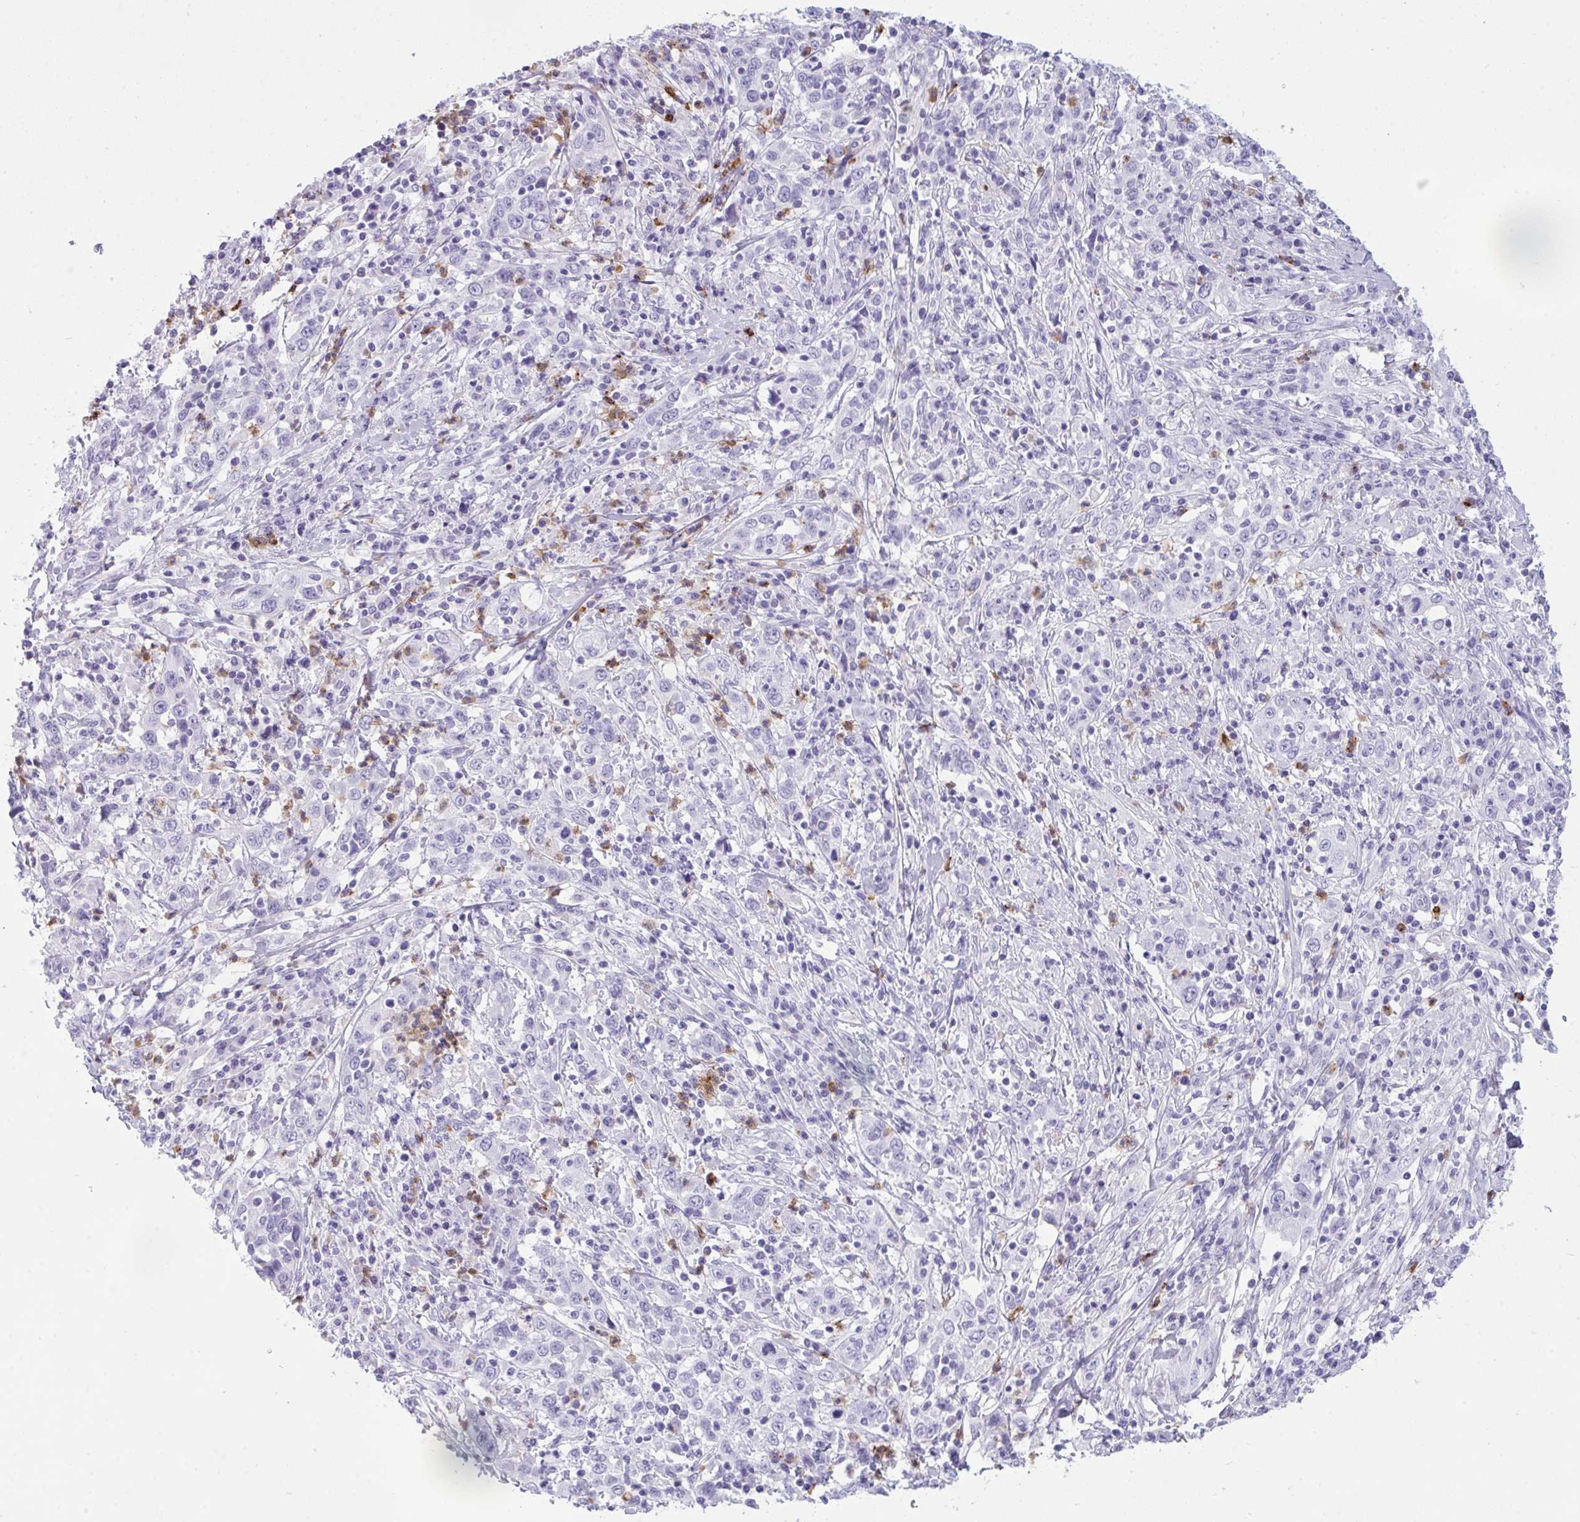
{"staining": {"intensity": "negative", "quantity": "none", "location": "none"}, "tissue": "cervical cancer", "cell_type": "Tumor cells", "image_type": "cancer", "snomed": [{"axis": "morphology", "description": "Squamous cell carcinoma, NOS"}, {"axis": "topography", "description": "Cervix"}], "caption": "DAB (3,3'-diaminobenzidine) immunohistochemical staining of human cervical cancer (squamous cell carcinoma) exhibits no significant expression in tumor cells. The staining is performed using DAB (3,3'-diaminobenzidine) brown chromogen with nuclei counter-stained in using hematoxylin.", "gene": "ARHGAP42", "patient": {"sex": "female", "age": 46}}